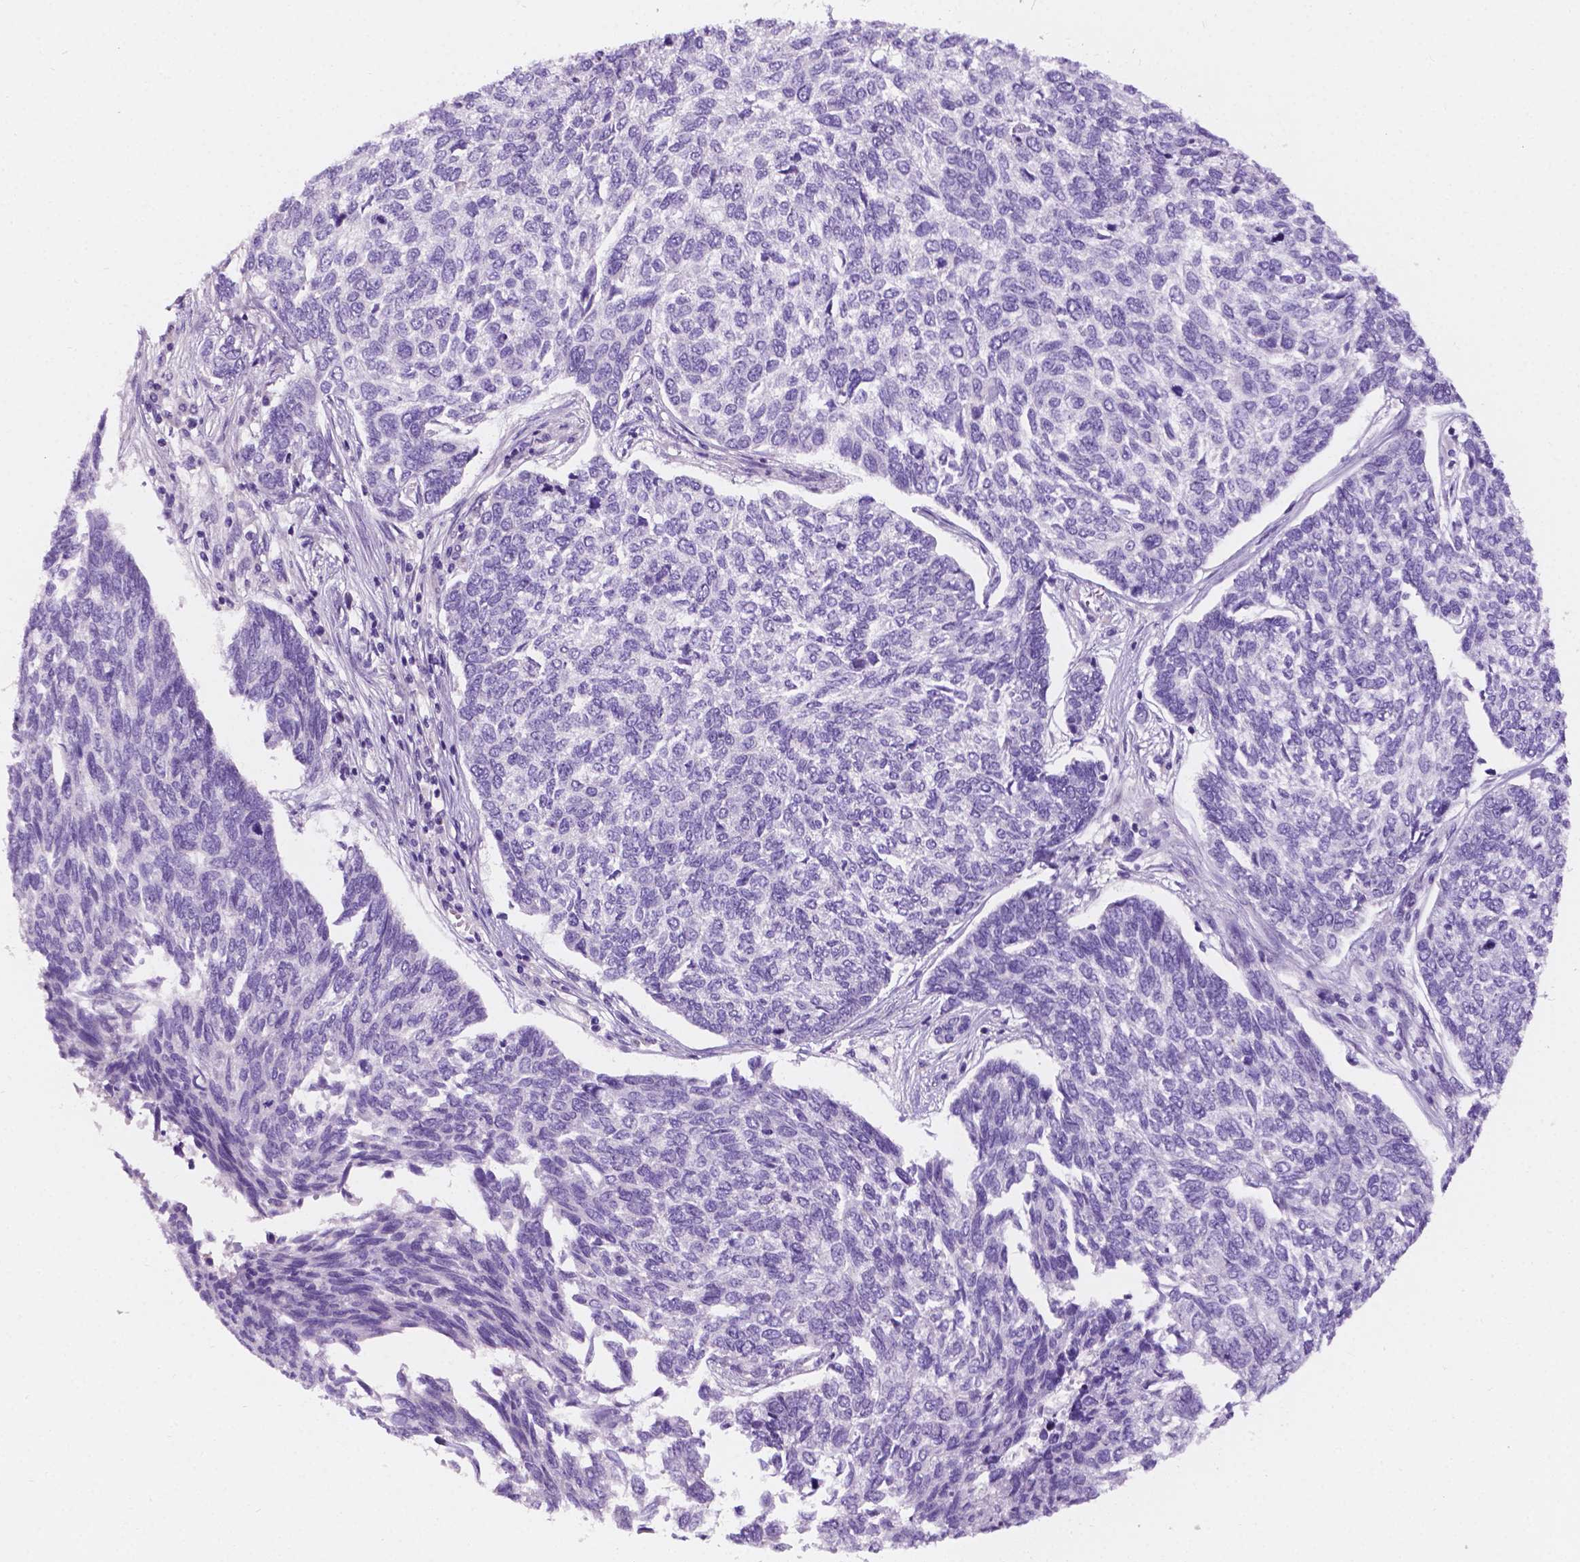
{"staining": {"intensity": "negative", "quantity": "none", "location": "none"}, "tissue": "skin cancer", "cell_type": "Tumor cells", "image_type": "cancer", "snomed": [{"axis": "morphology", "description": "Basal cell carcinoma"}, {"axis": "topography", "description": "Skin"}], "caption": "Tumor cells show no significant protein staining in skin basal cell carcinoma.", "gene": "SIRT2", "patient": {"sex": "female", "age": 65}}